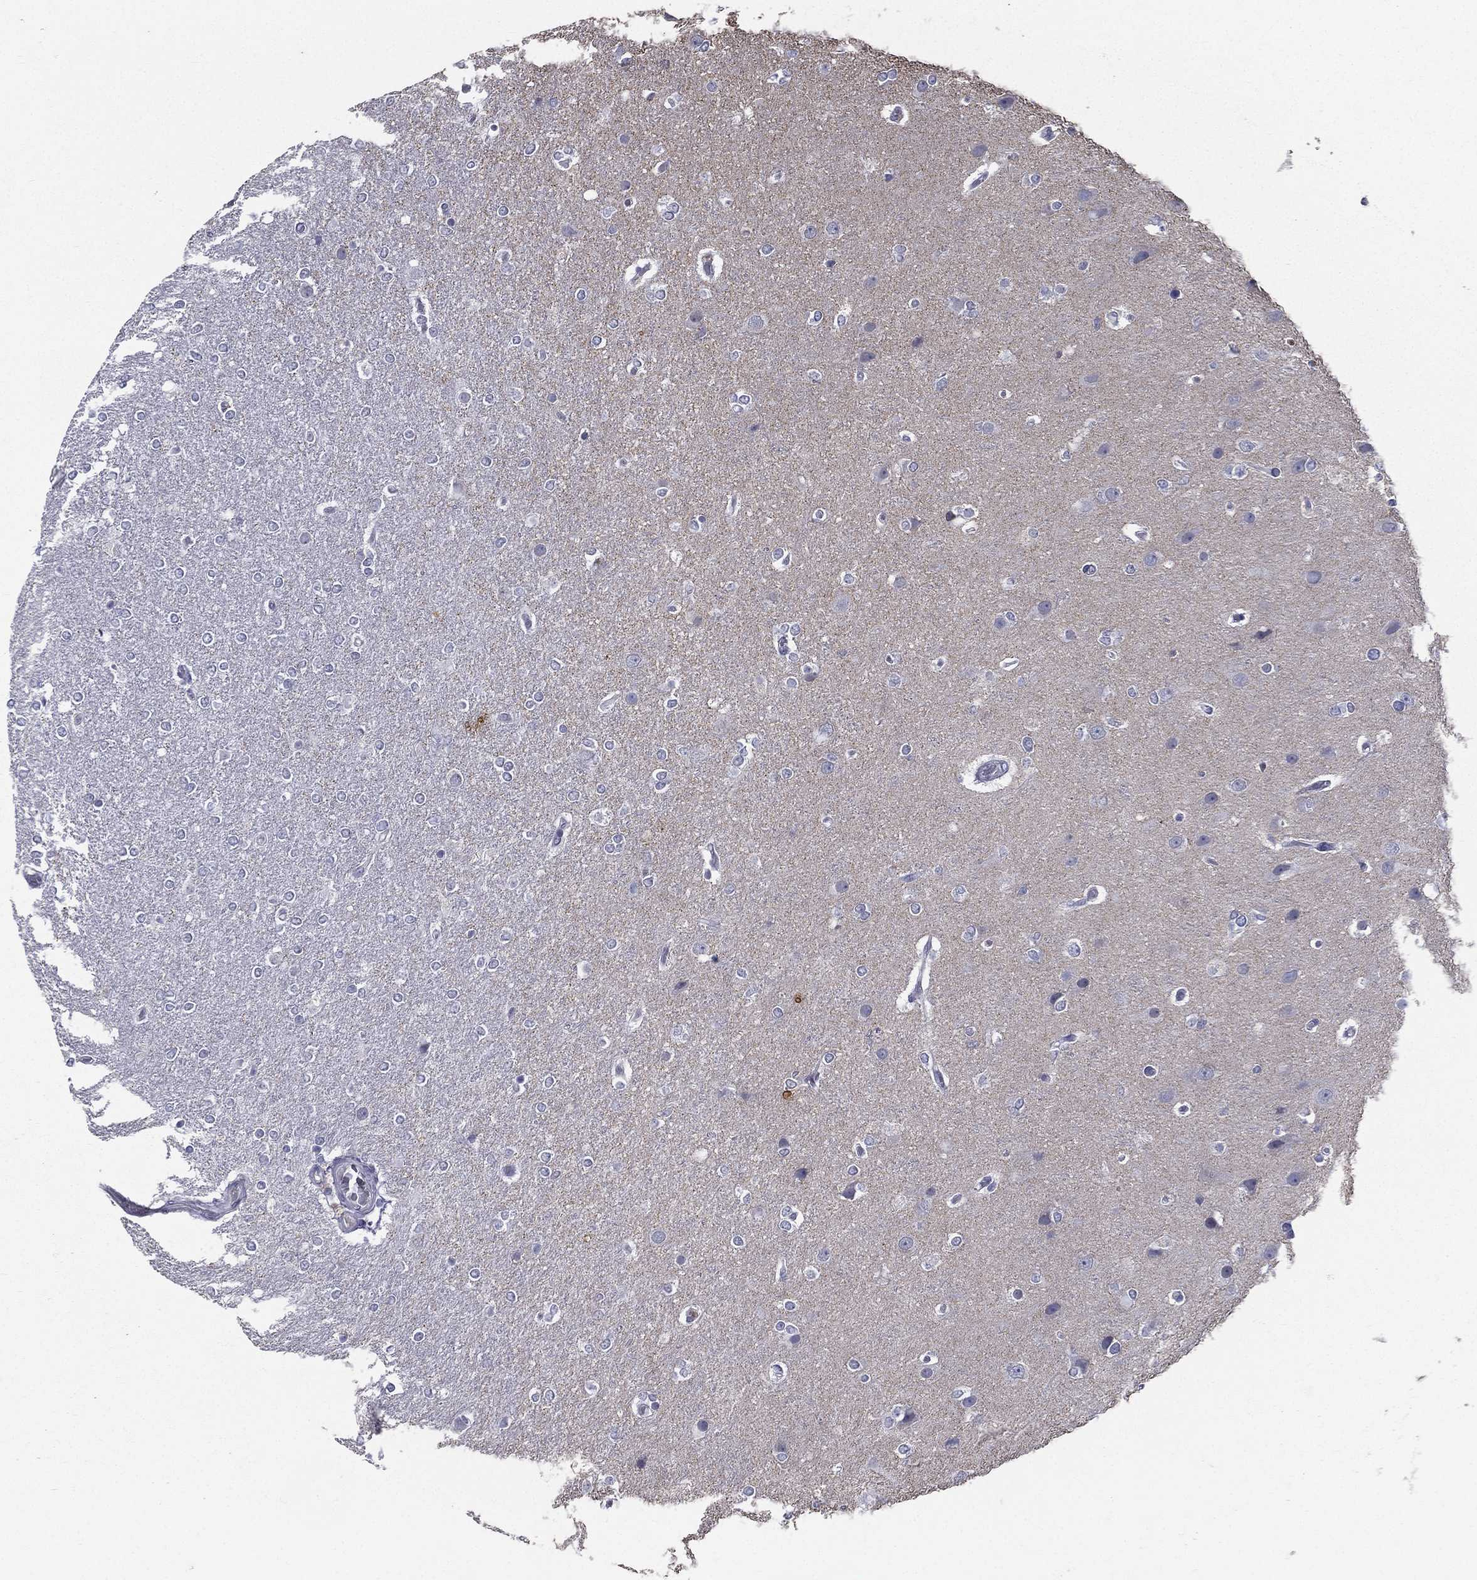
{"staining": {"intensity": "negative", "quantity": "none", "location": "none"}, "tissue": "glioma", "cell_type": "Tumor cells", "image_type": "cancer", "snomed": [{"axis": "morphology", "description": "Glioma, malignant, High grade"}, {"axis": "topography", "description": "Brain"}], "caption": "Glioma was stained to show a protein in brown. There is no significant positivity in tumor cells.", "gene": "EVI2B", "patient": {"sex": "female", "age": 61}}